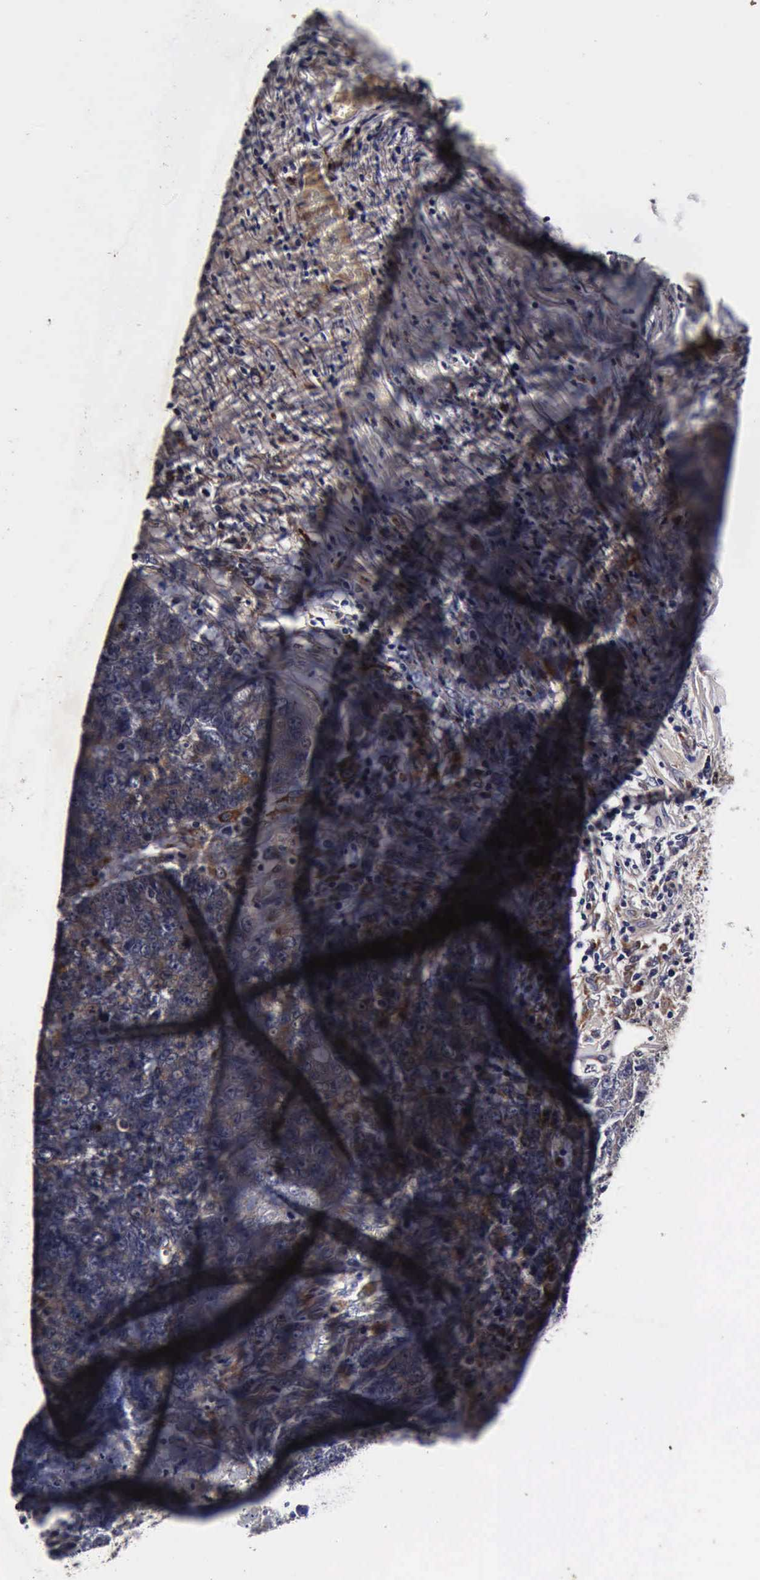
{"staining": {"intensity": "moderate", "quantity": ">75%", "location": "cytoplasmic/membranous"}, "tissue": "colorectal cancer", "cell_type": "Tumor cells", "image_type": "cancer", "snomed": [{"axis": "morphology", "description": "Adenocarcinoma, NOS"}, {"axis": "topography", "description": "Colon"}], "caption": "Immunohistochemical staining of human colorectal cancer demonstrates medium levels of moderate cytoplasmic/membranous staining in approximately >75% of tumor cells. The protein of interest is shown in brown color, while the nuclei are stained blue.", "gene": "CST3", "patient": {"sex": "female", "age": 53}}